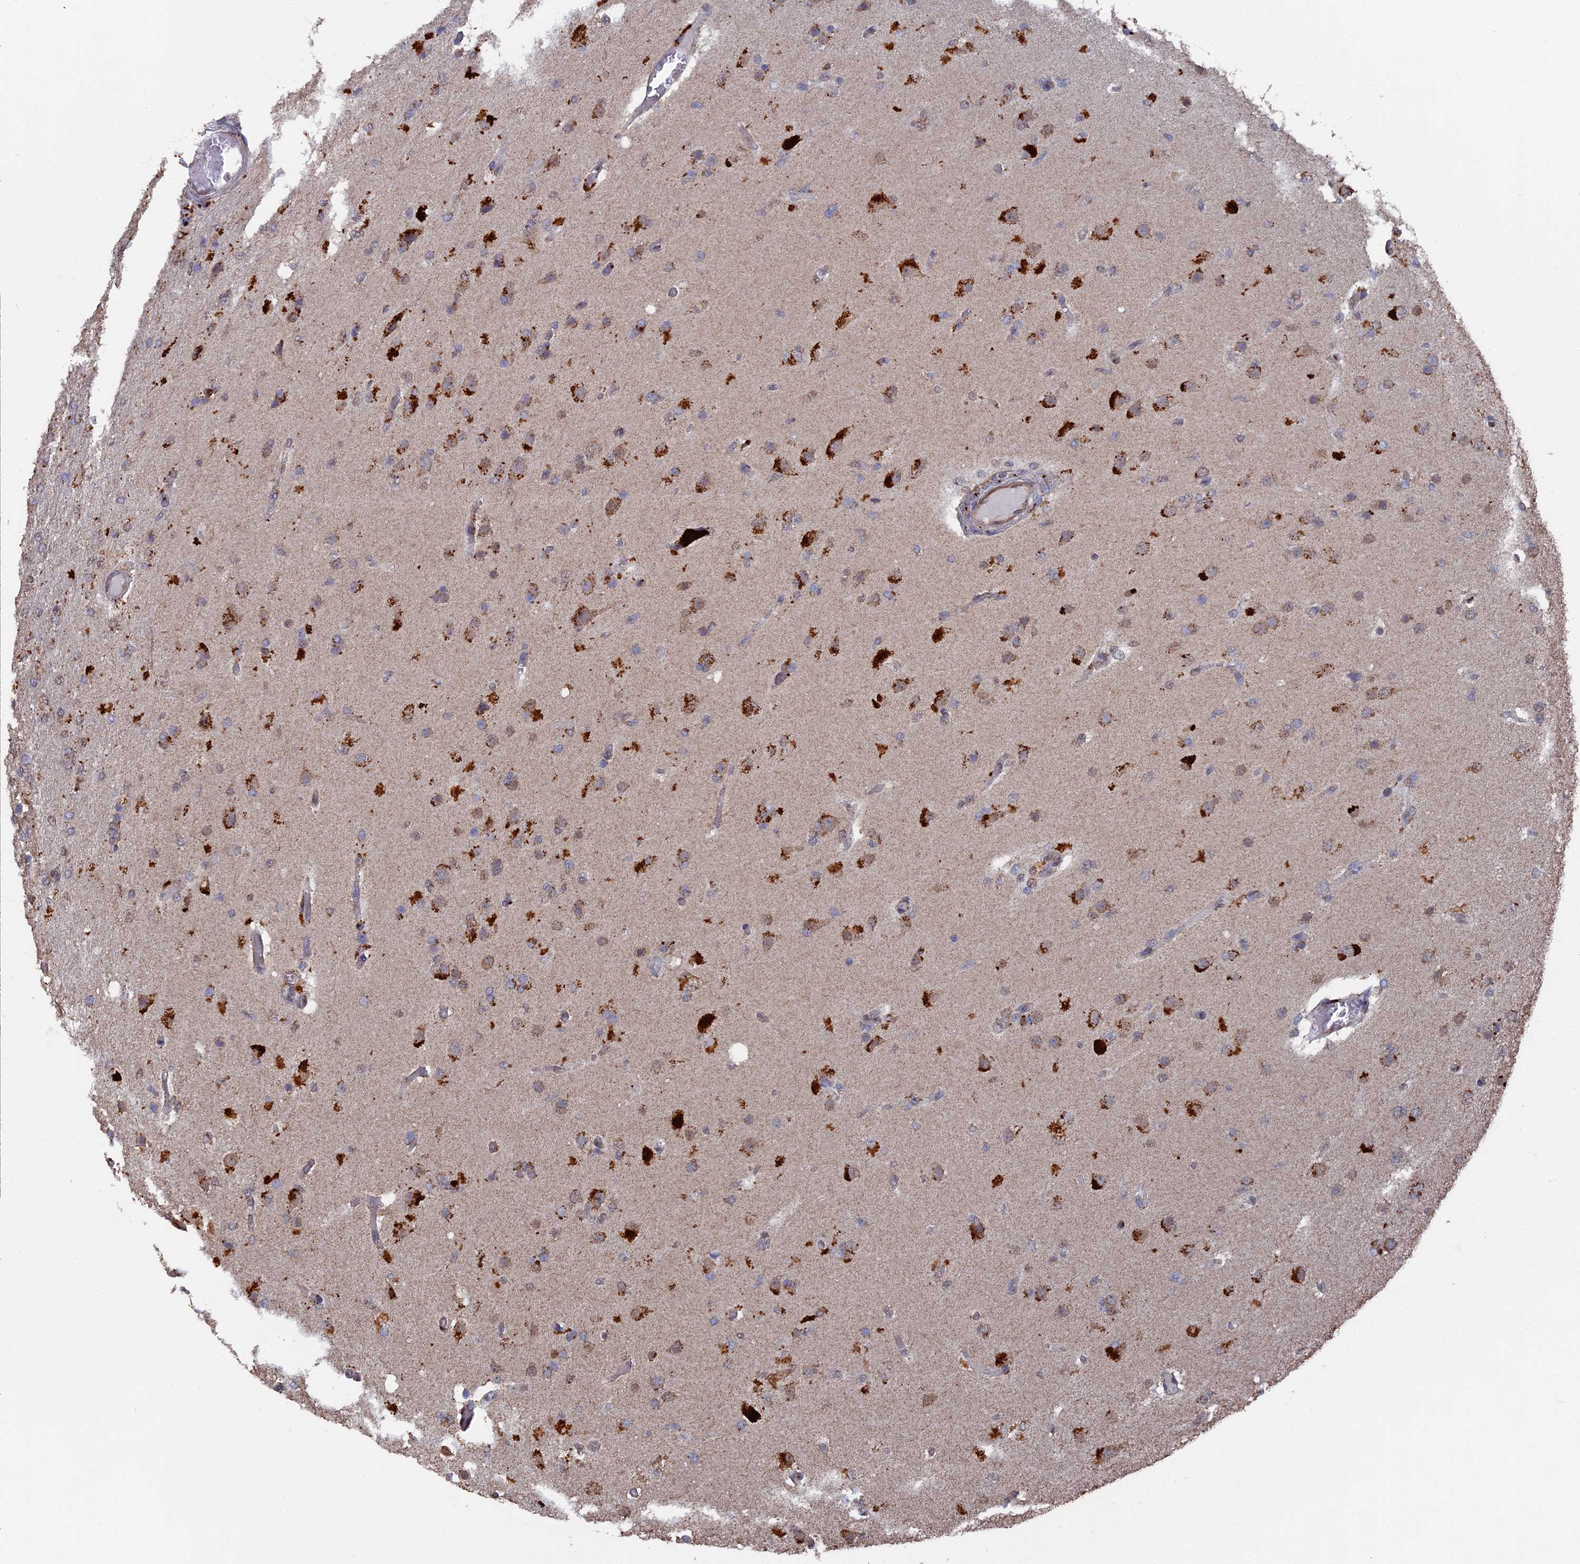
{"staining": {"intensity": "moderate", "quantity": ">75%", "location": "cytoplasmic/membranous"}, "tissue": "glioma", "cell_type": "Tumor cells", "image_type": "cancer", "snomed": [{"axis": "morphology", "description": "Glioma, malignant, High grade"}, {"axis": "topography", "description": "Brain"}], "caption": "Brown immunohistochemical staining in high-grade glioma (malignant) exhibits moderate cytoplasmic/membranous positivity in about >75% of tumor cells.", "gene": "SMG9", "patient": {"sex": "female", "age": 74}}